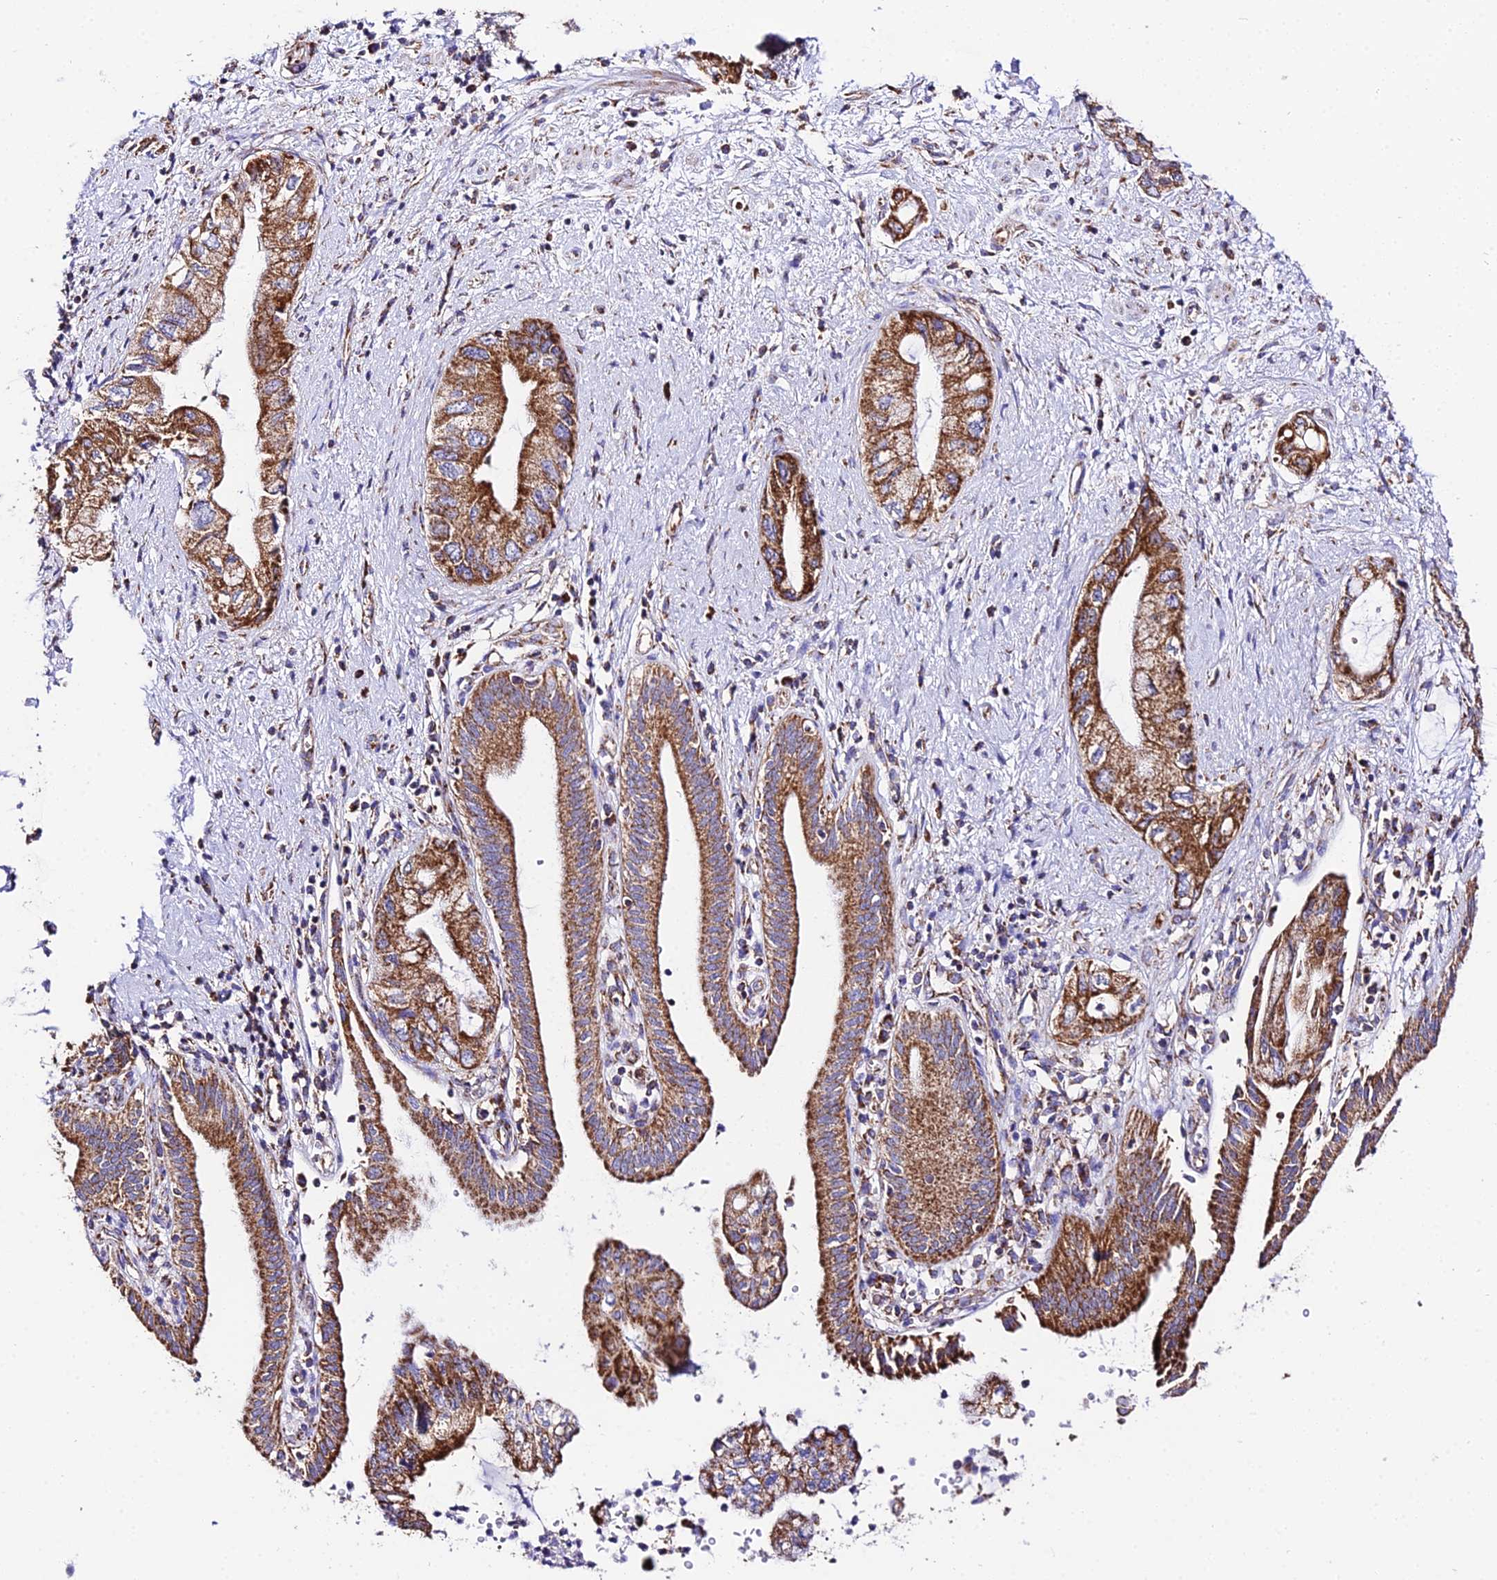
{"staining": {"intensity": "strong", "quantity": ">75%", "location": "cytoplasmic/membranous"}, "tissue": "pancreatic cancer", "cell_type": "Tumor cells", "image_type": "cancer", "snomed": [{"axis": "morphology", "description": "Adenocarcinoma, NOS"}, {"axis": "topography", "description": "Pancreas"}], "caption": "Tumor cells exhibit high levels of strong cytoplasmic/membranous staining in about >75% of cells in human pancreatic cancer (adenocarcinoma).", "gene": "OCIAD1", "patient": {"sex": "female", "age": 73}}